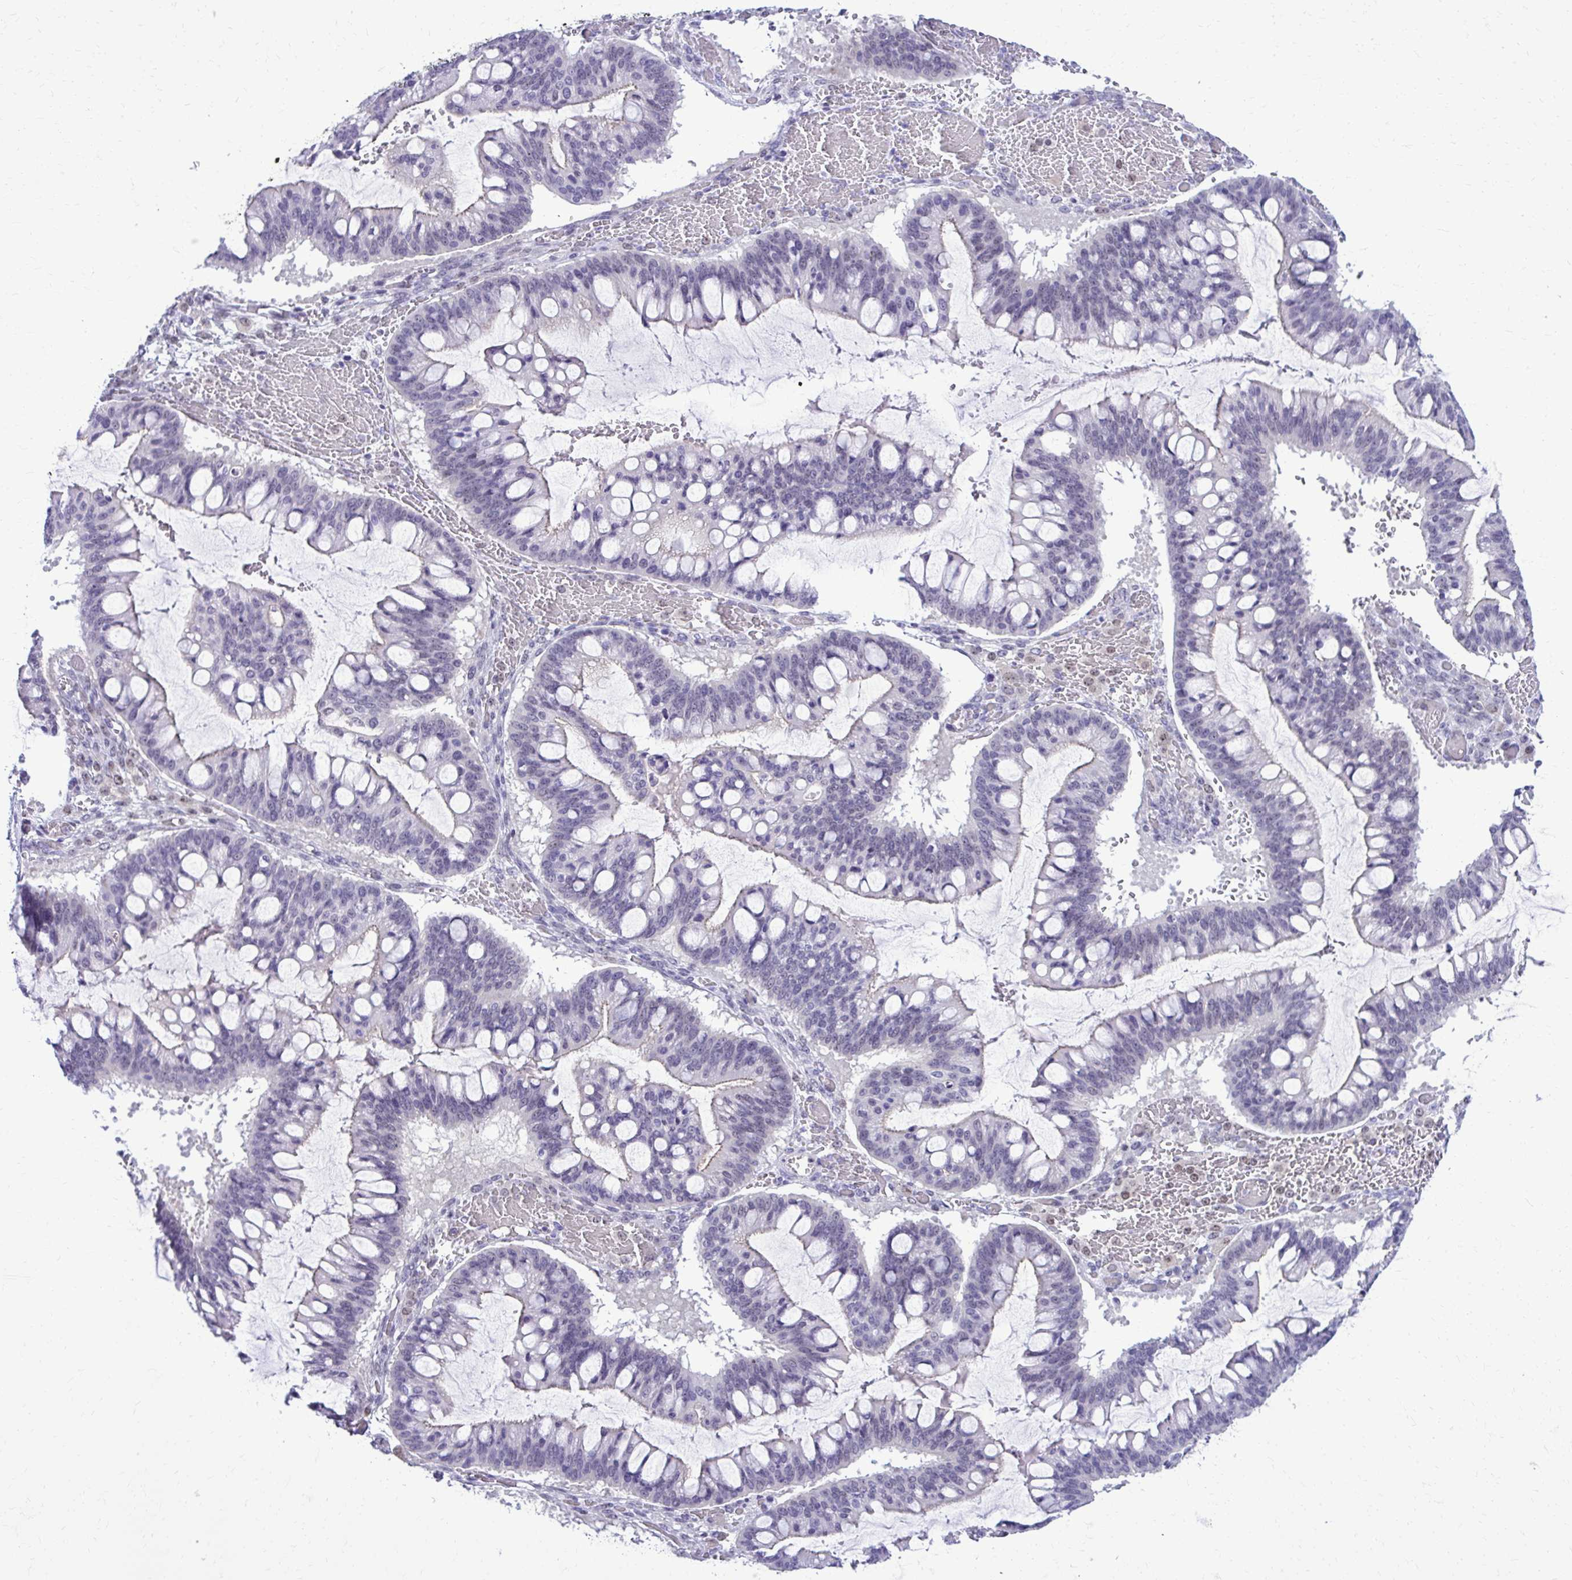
{"staining": {"intensity": "negative", "quantity": "none", "location": "none"}, "tissue": "ovarian cancer", "cell_type": "Tumor cells", "image_type": "cancer", "snomed": [{"axis": "morphology", "description": "Cystadenocarcinoma, mucinous, NOS"}, {"axis": "topography", "description": "Ovary"}], "caption": "Immunohistochemistry (IHC) image of neoplastic tissue: human ovarian cancer stained with DAB (3,3'-diaminobenzidine) displays no significant protein staining in tumor cells.", "gene": "RASL11B", "patient": {"sex": "female", "age": 73}}